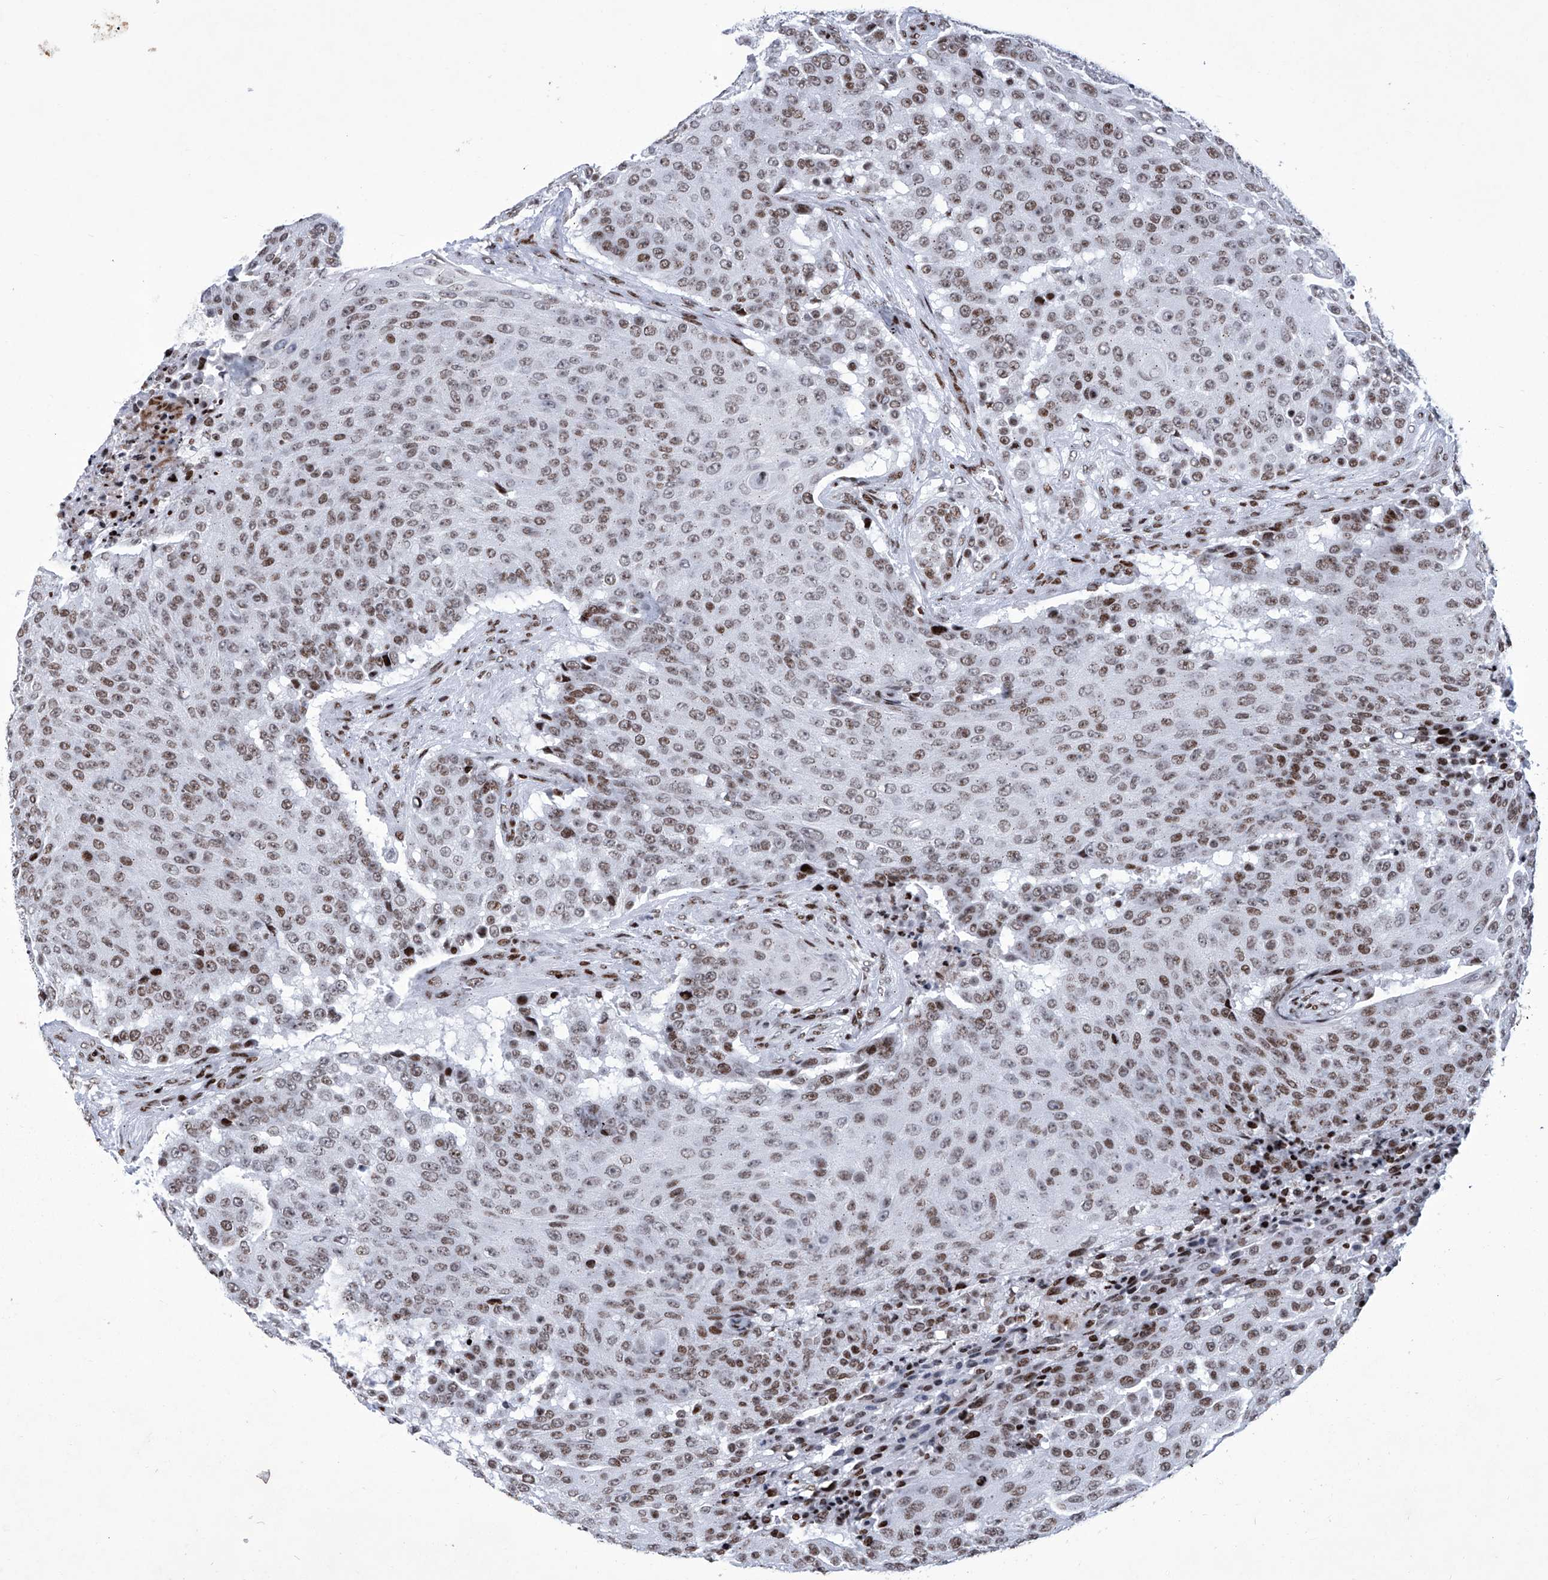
{"staining": {"intensity": "moderate", "quantity": ">75%", "location": "nuclear"}, "tissue": "urothelial cancer", "cell_type": "Tumor cells", "image_type": "cancer", "snomed": [{"axis": "morphology", "description": "Urothelial carcinoma, High grade"}, {"axis": "topography", "description": "Urinary bladder"}], "caption": "High-grade urothelial carcinoma tissue exhibits moderate nuclear positivity in about >75% of tumor cells, visualized by immunohistochemistry. (Stains: DAB in brown, nuclei in blue, Microscopy: brightfield microscopy at high magnification).", "gene": "HEY2", "patient": {"sex": "female", "age": 63}}